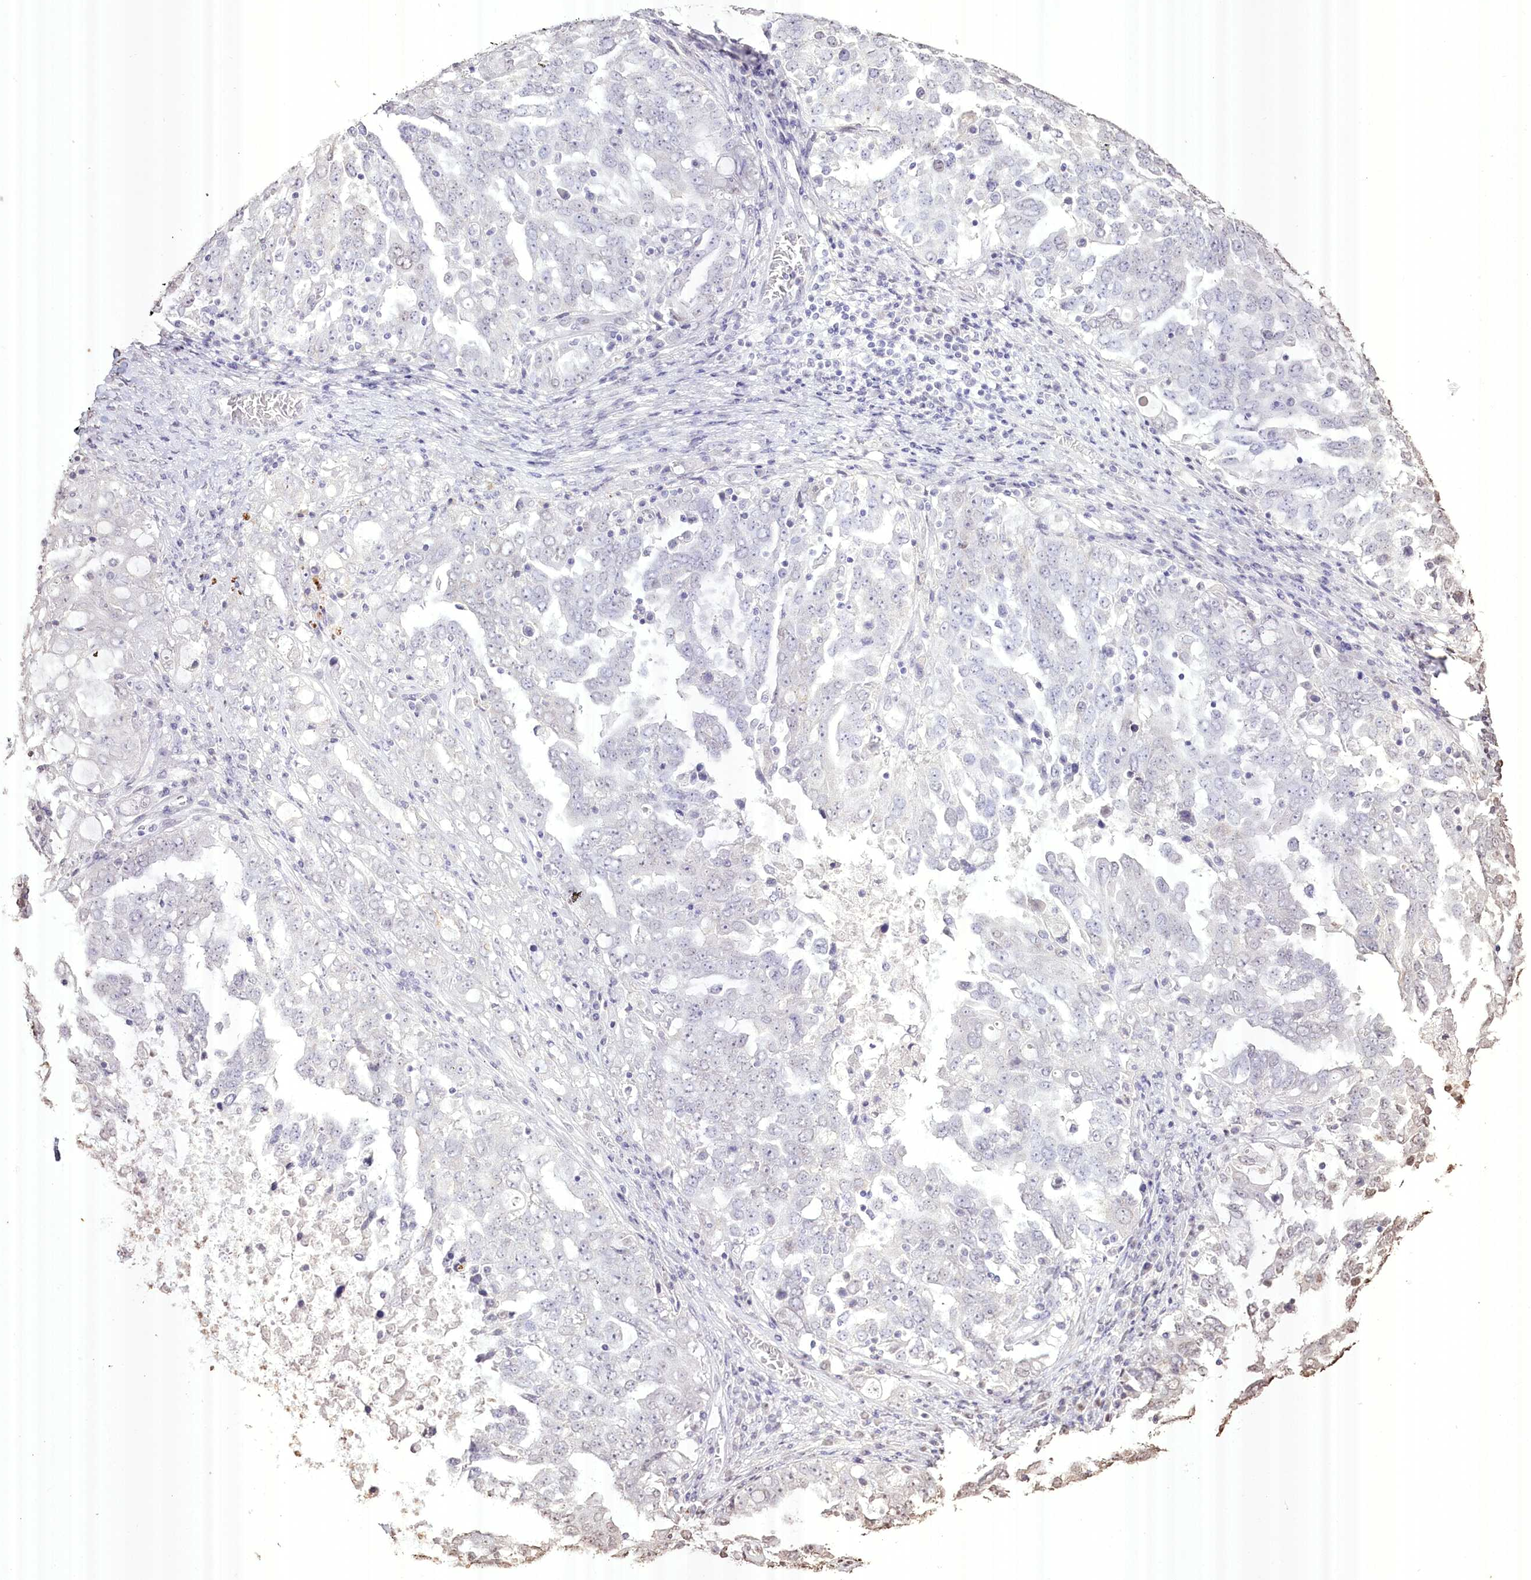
{"staining": {"intensity": "negative", "quantity": "none", "location": "none"}, "tissue": "ovarian cancer", "cell_type": "Tumor cells", "image_type": "cancer", "snomed": [{"axis": "morphology", "description": "Carcinoma, endometroid"}, {"axis": "topography", "description": "Ovary"}], "caption": "Immunohistochemical staining of ovarian cancer (endometroid carcinoma) demonstrates no significant staining in tumor cells.", "gene": "SLC39A10", "patient": {"sex": "female", "age": 62}}